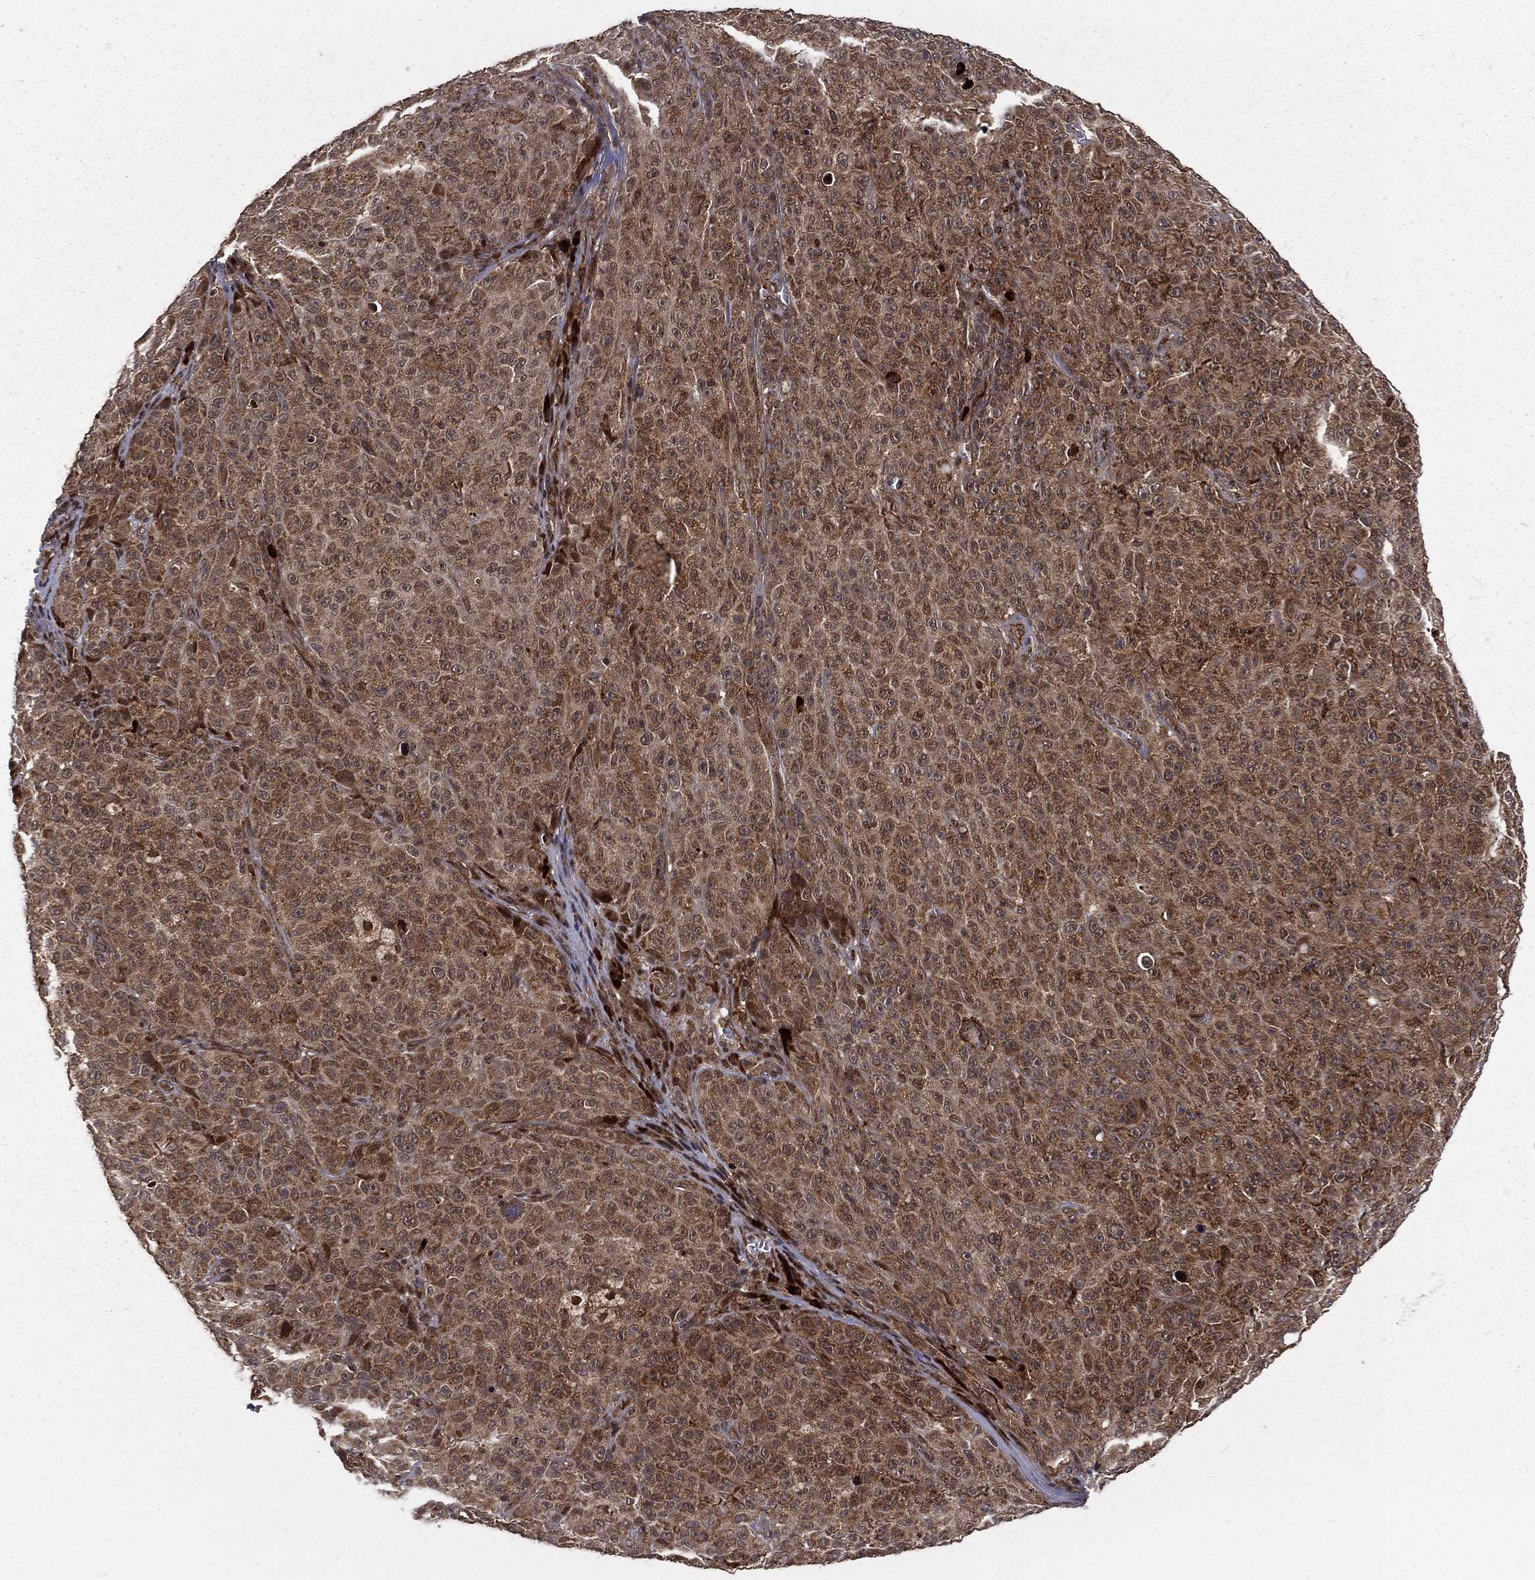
{"staining": {"intensity": "strong", "quantity": ">75%", "location": "cytoplasmic/membranous"}, "tissue": "melanoma", "cell_type": "Tumor cells", "image_type": "cancer", "snomed": [{"axis": "morphology", "description": "Malignant melanoma, NOS"}, {"axis": "topography", "description": "Skin"}], "caption": "The photomicrograph exhibits a brown stain indicating the presence of a protein in the cytoplasmic/membranous of tumor cells in melanoma. (DAB (3,3'-diaminobenzidine) IHC, brown staining for protein, blue staining for nuclei).", "gene": "MDM2", "patient": {"sex": "female", "age": 82}}